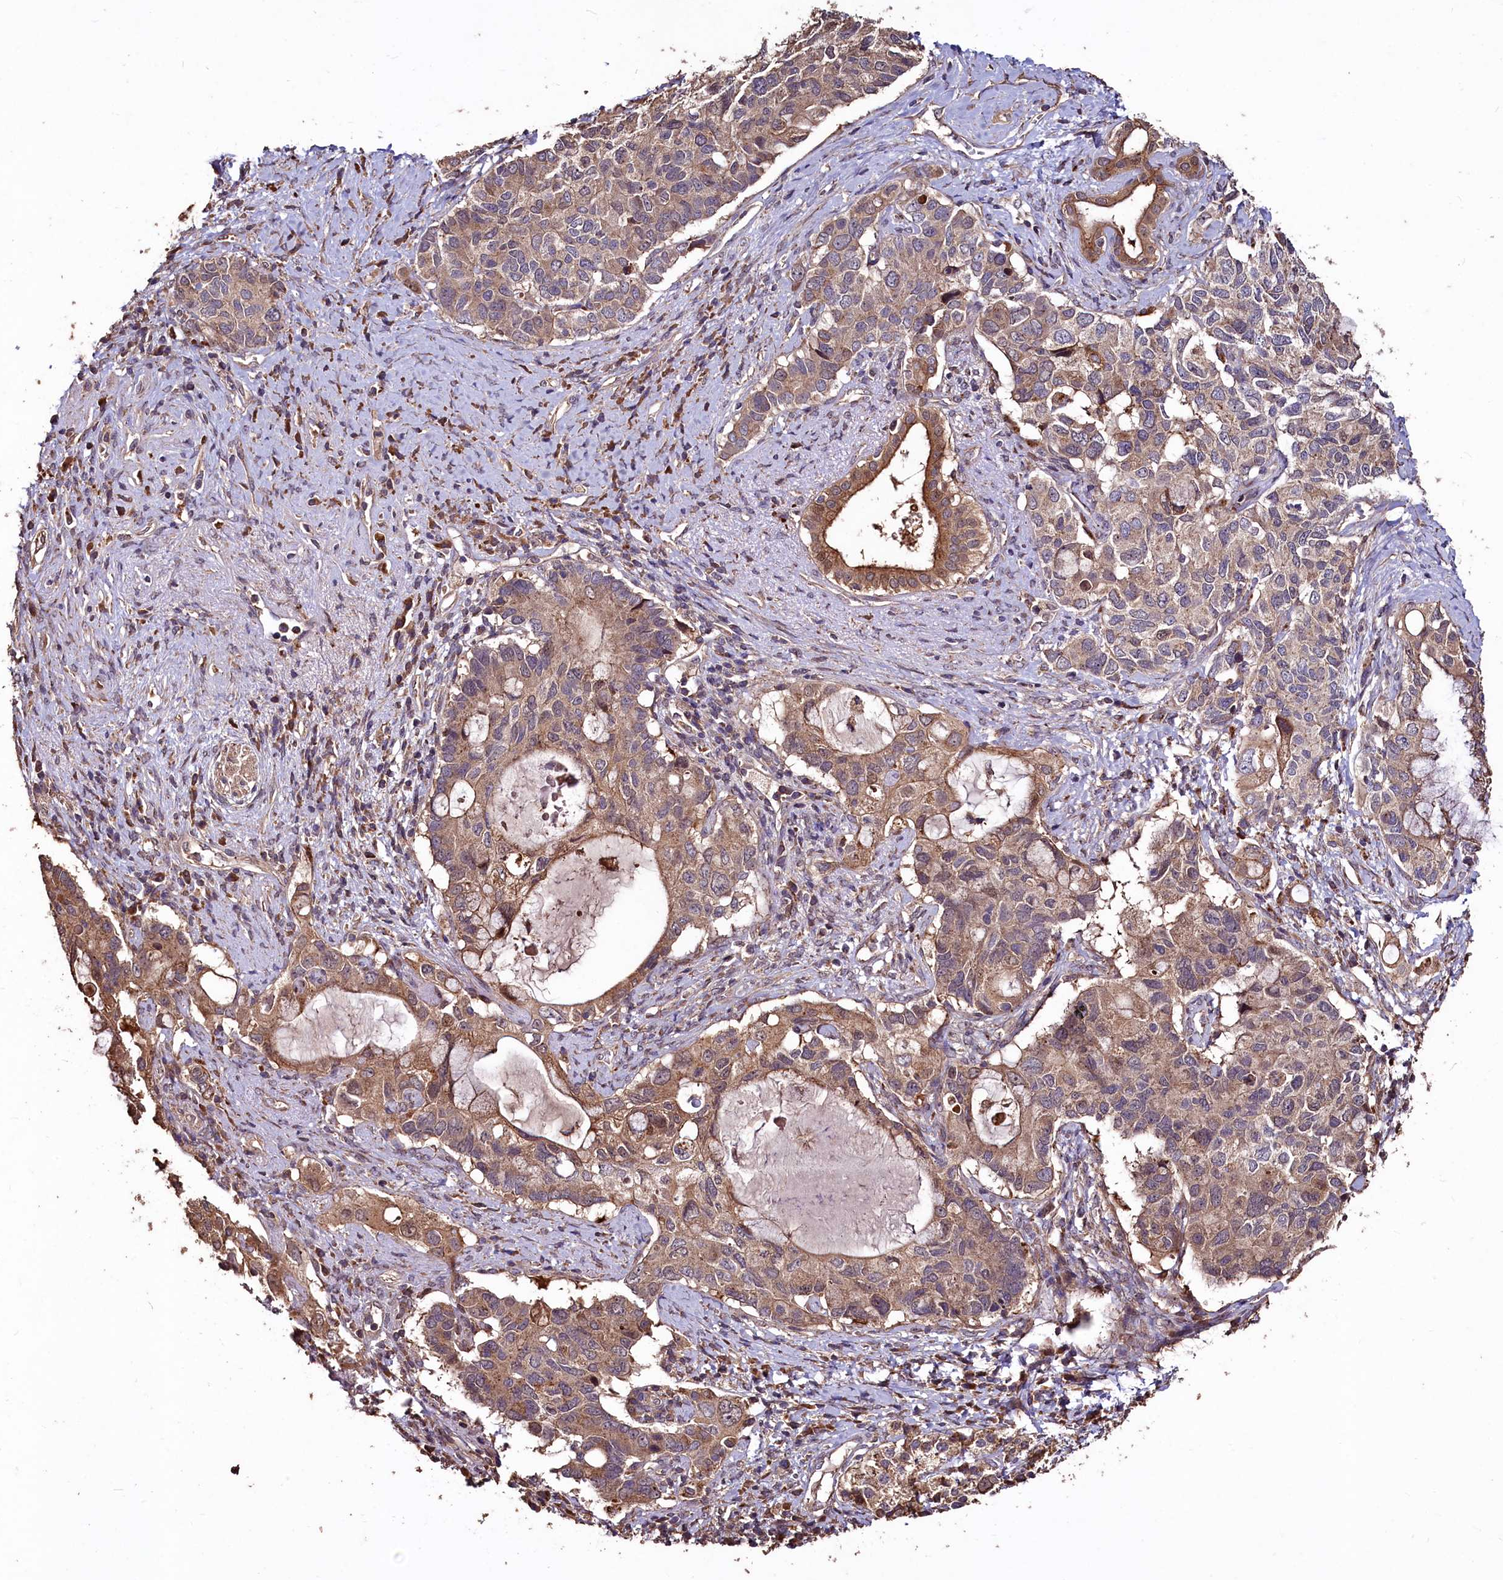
{"staining": {"intensity": "moderate", "quantity": ">75%", "location": "cytoplasmic/membranous"}, "tissue": "pancreatic cancer", "cell_type": "Tumor cells", "image_type": "cancer", "snomed": [{"axis": "morphology", "description": "Adenocarcinoma, NOS"}, {"axis": "topography", "description": "Pancreas"}], "caption": "An image of human adenocarcinoma (pancreatic) stained for a protein shows moderate cytoplasmic/membranous brown staining in tumor cells.", "gene": "TMEM98", "patient": {"sex": "female", "age": 56}}